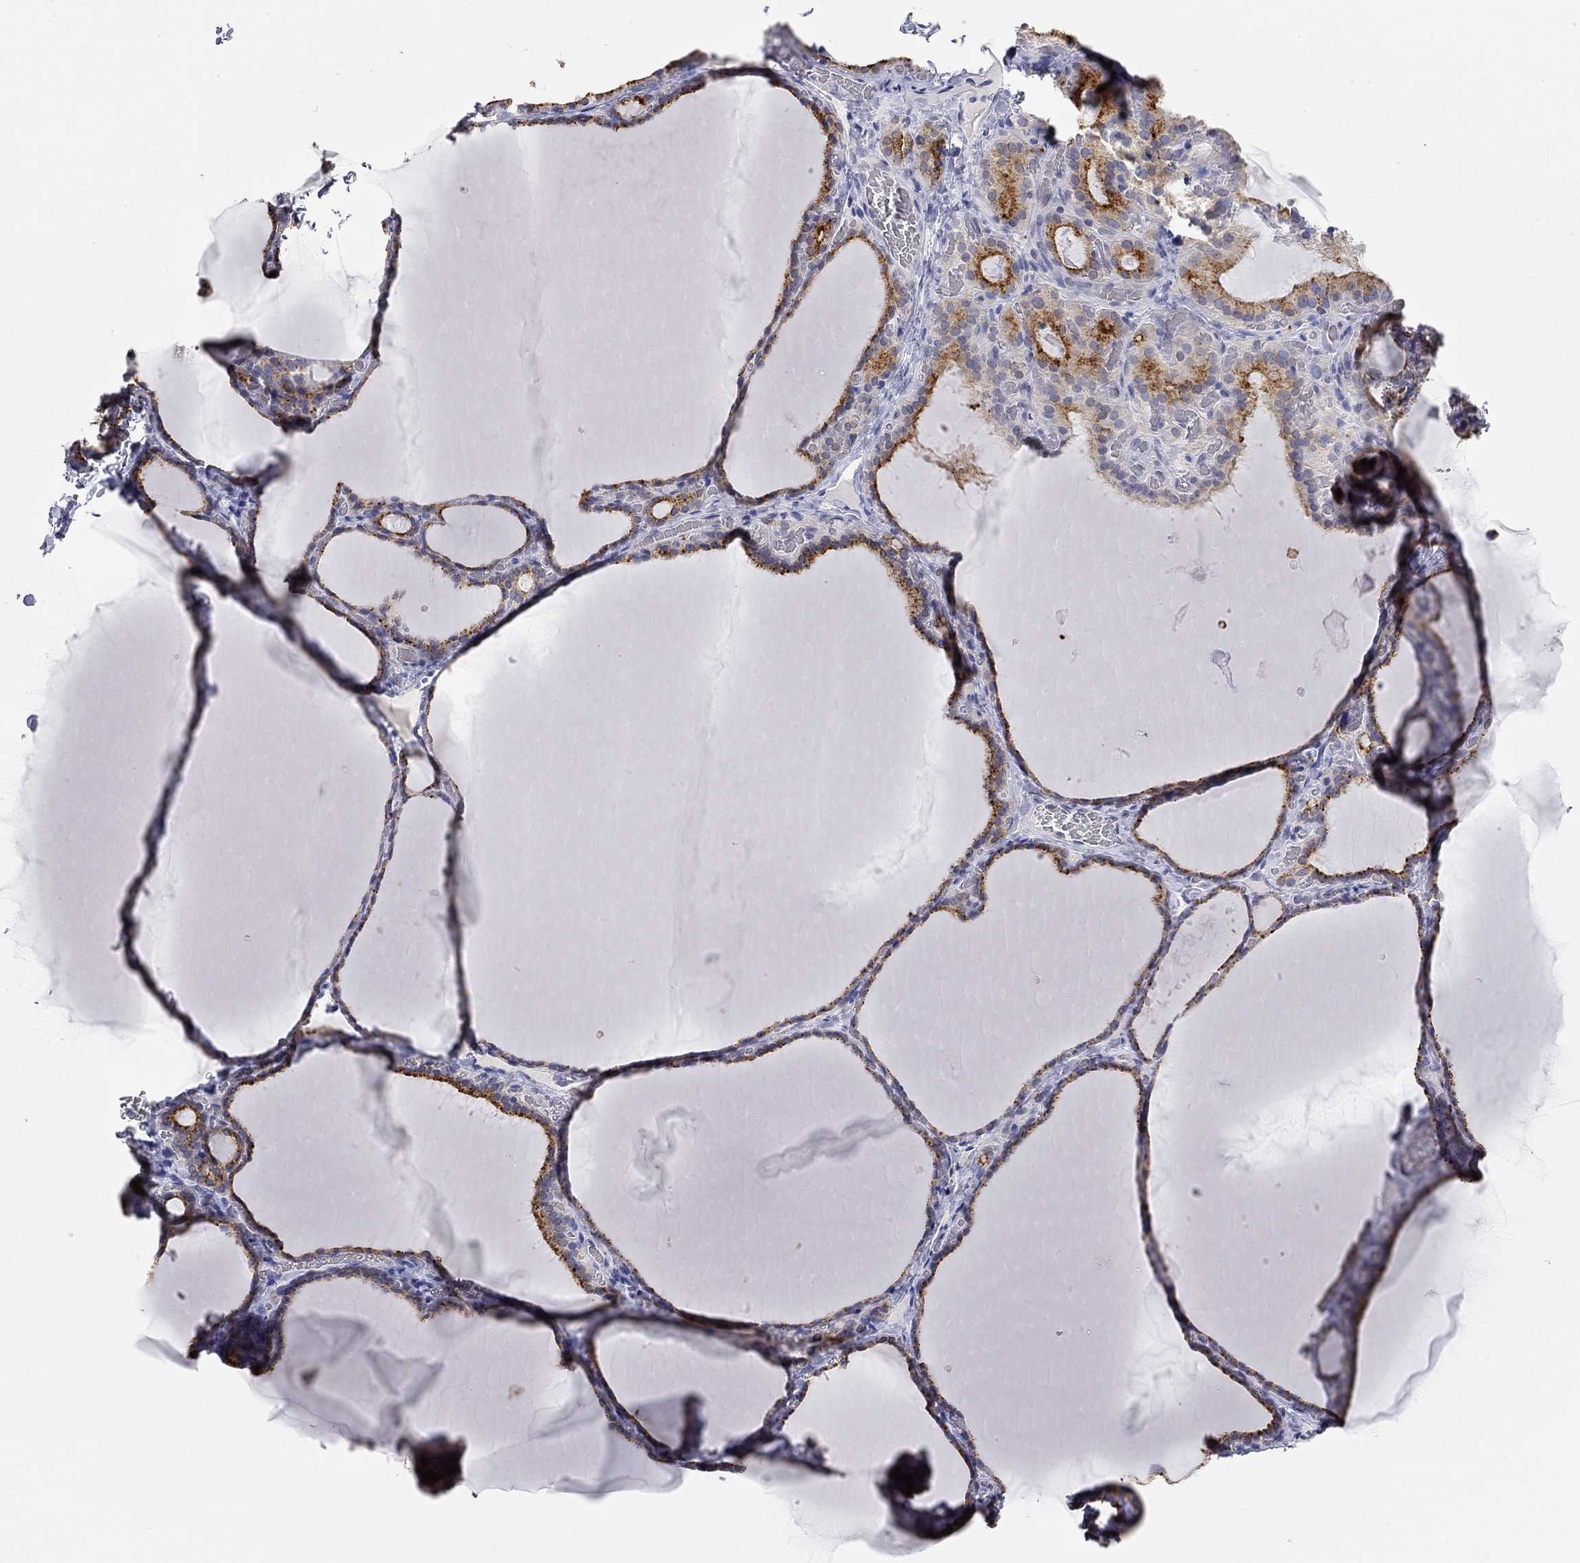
{"staining": {"intensity": "moderate", "quantity": ">75%", "location": "cytoplasmic/membranous"}, "tissue": "thyroid gland", "cell_type": "Glandular cells", "image_type": "normal", "snomed": [{"axis": "morphology", "description": "Normal tissue, NOS"}, {"axis": "morphology", "description": "Hyperplasia, NOS"}, {"axis": "topography", "description": "Thyroid gland"}], "caption": "Immunohistochemistry image of normal thyroid gland stained for a protein (brown), which reveals medium levels of moderate cytoplasmic/membranous expression in about >75% of glandular cells.", "gene": "PAPSS2", "patient": {"sex": "female", "age": 27}}